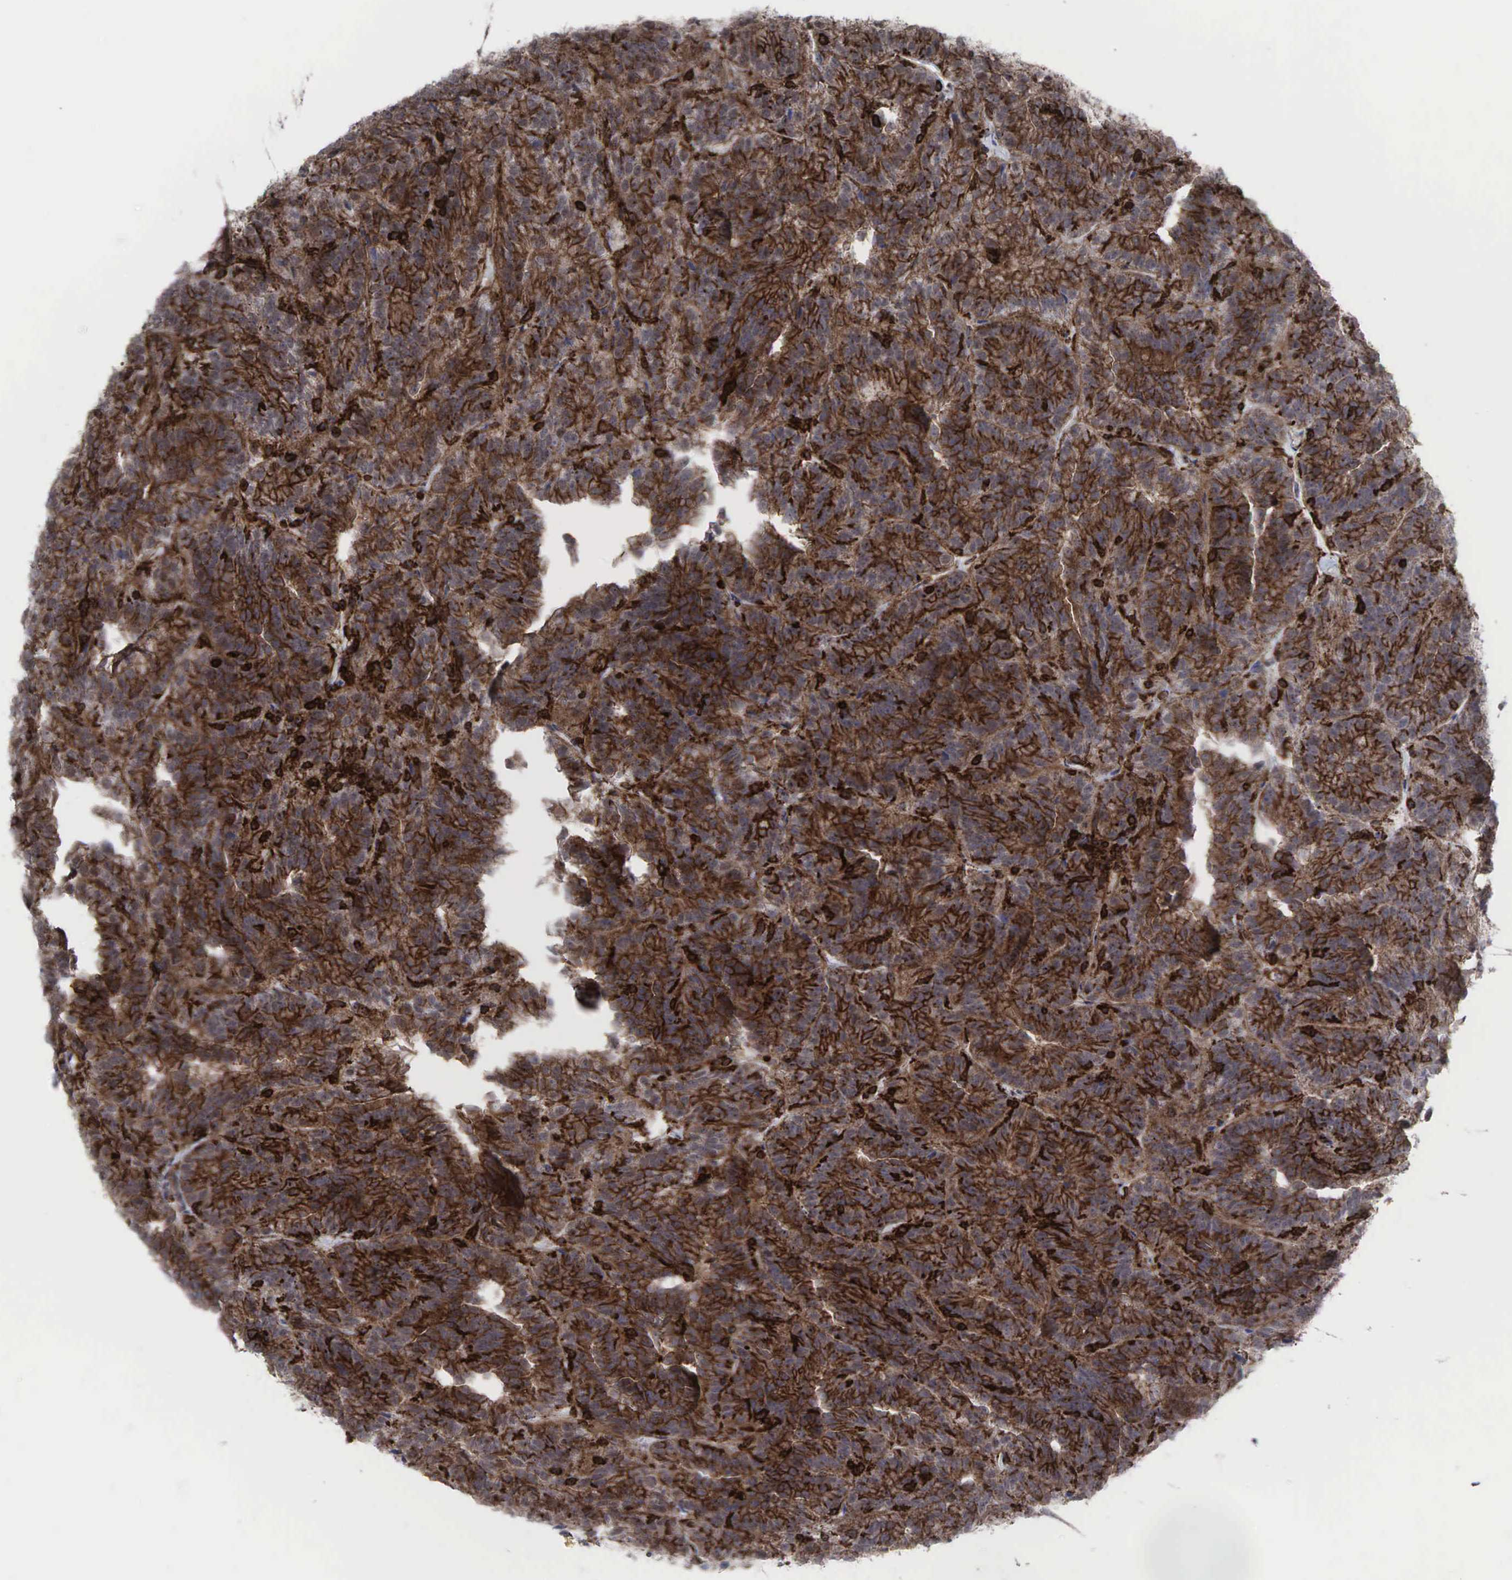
{"staining": {"intensity": "moderate", "quantity": ">75%", "location": "cytoplasmic/membranous"}, "tissue": "renal cancer", "cell_type": "Tumor cells", "image_type": "cancer", "snomed": [{"axis": "morphology", "description": "Adenocarcinoma, NOS"}, {"axis": "topography", "description": "Kidney"}], "caption": "Adenocarcinoma (renal) was stained to show a protein in brown. There is medium levels of moderate cytoplasmic/membranous positivity in about >75% of tumor cells.", "gene": "GPRASP1", "patient": {"sex": "male", "age": 46}}